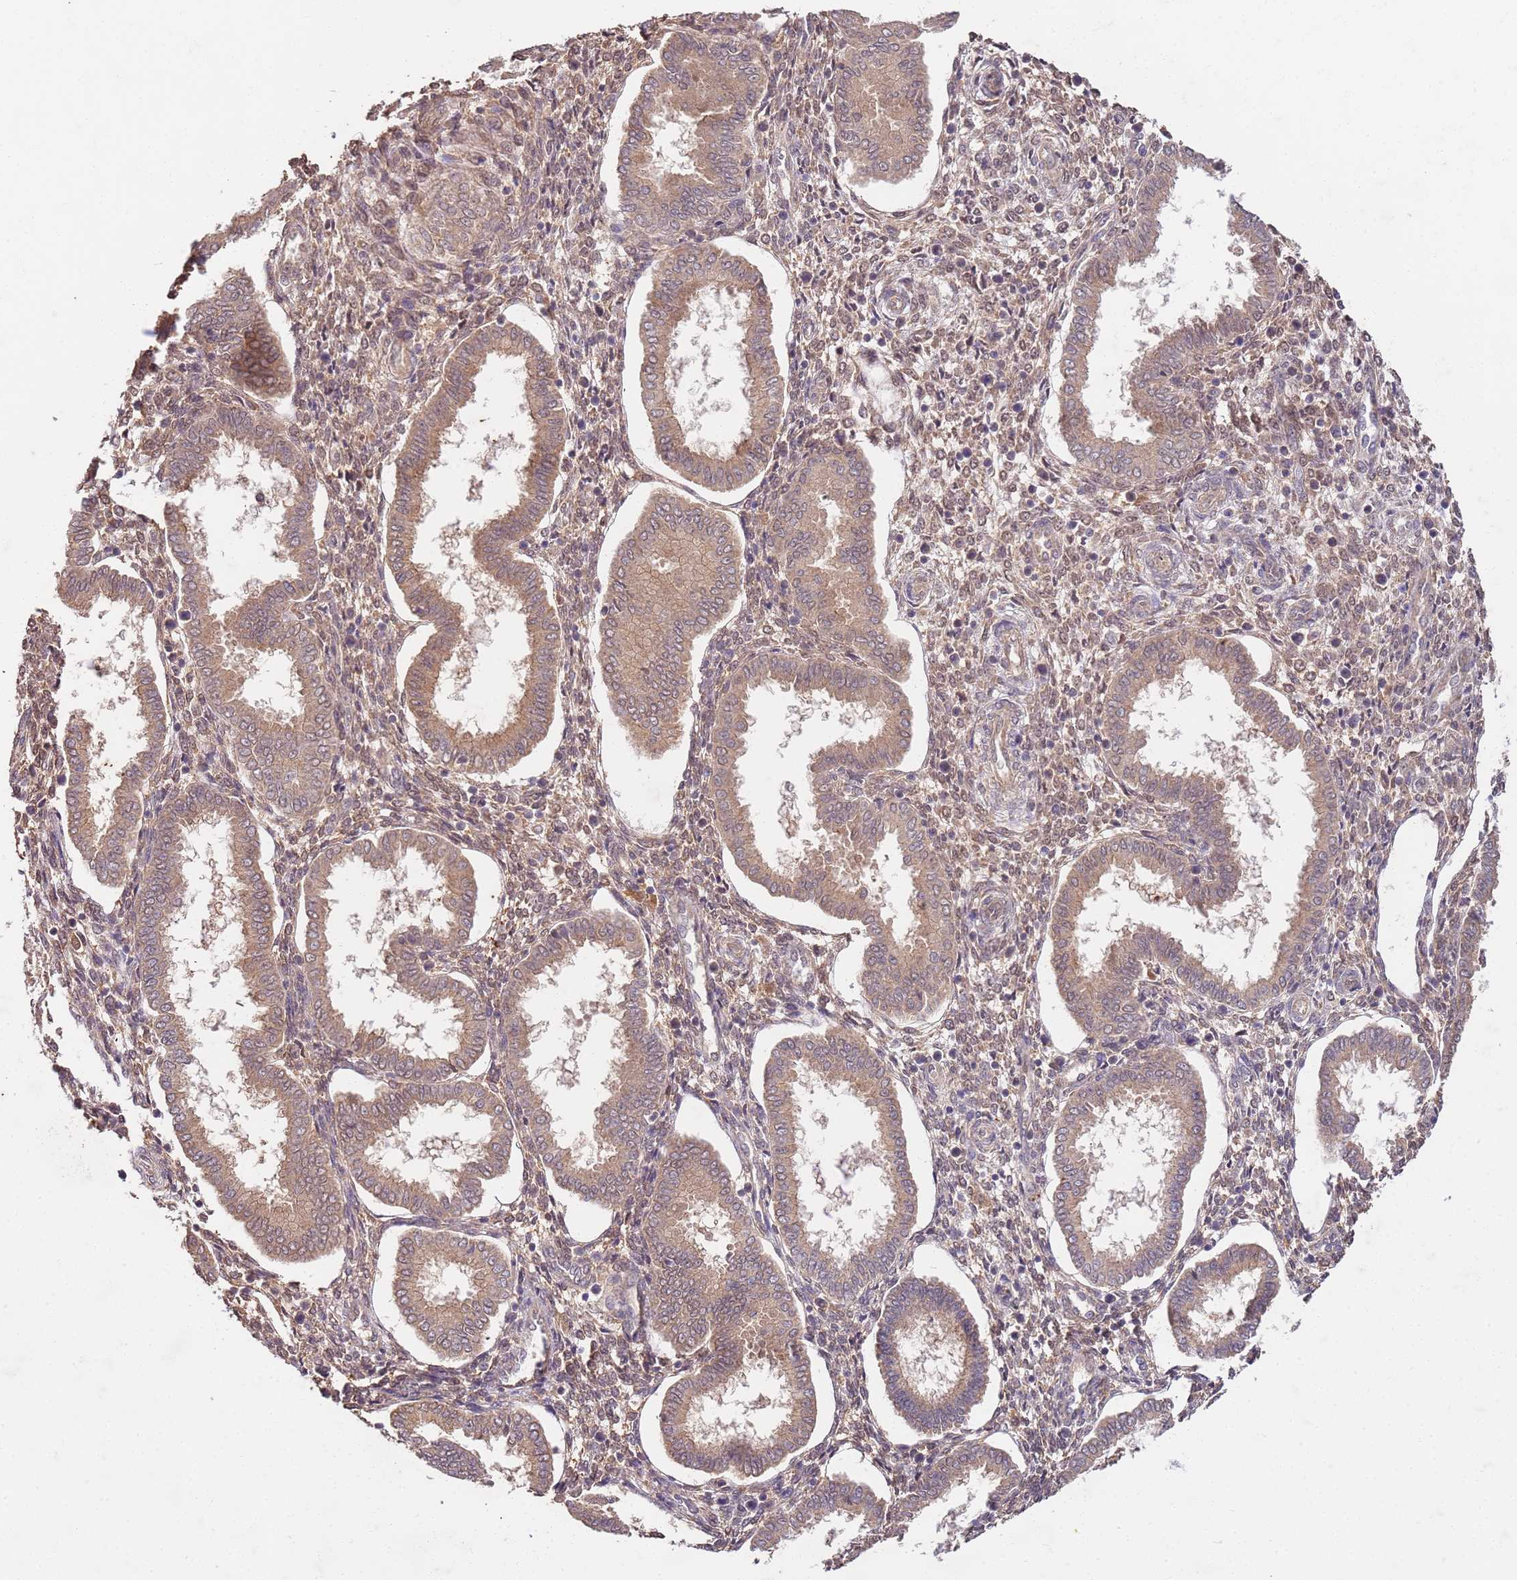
{"staining": {"intensity": "moderate", "quantity": "25%-75%", "location": "cytoplasmic/membranous,nuclear"}, "tissue": "endometrium", "cell_type": "Cells in endometrial stroma", "image_type": "normal", "snomed": [{"axis": "morphology", "description": "Normal tissue, NOS"}, {"axis": "topography", "description": "Endometrium"}], "caption": "Benign endometrium exhibits moderate cytoplasmic/membranous,nuclear positivity in approximately 25%-75% of cells in endometrial stroma, visualized by immunohistochemistry.", "gene": "UBE3A", "patient": {"sex": "female", "age": 24}}